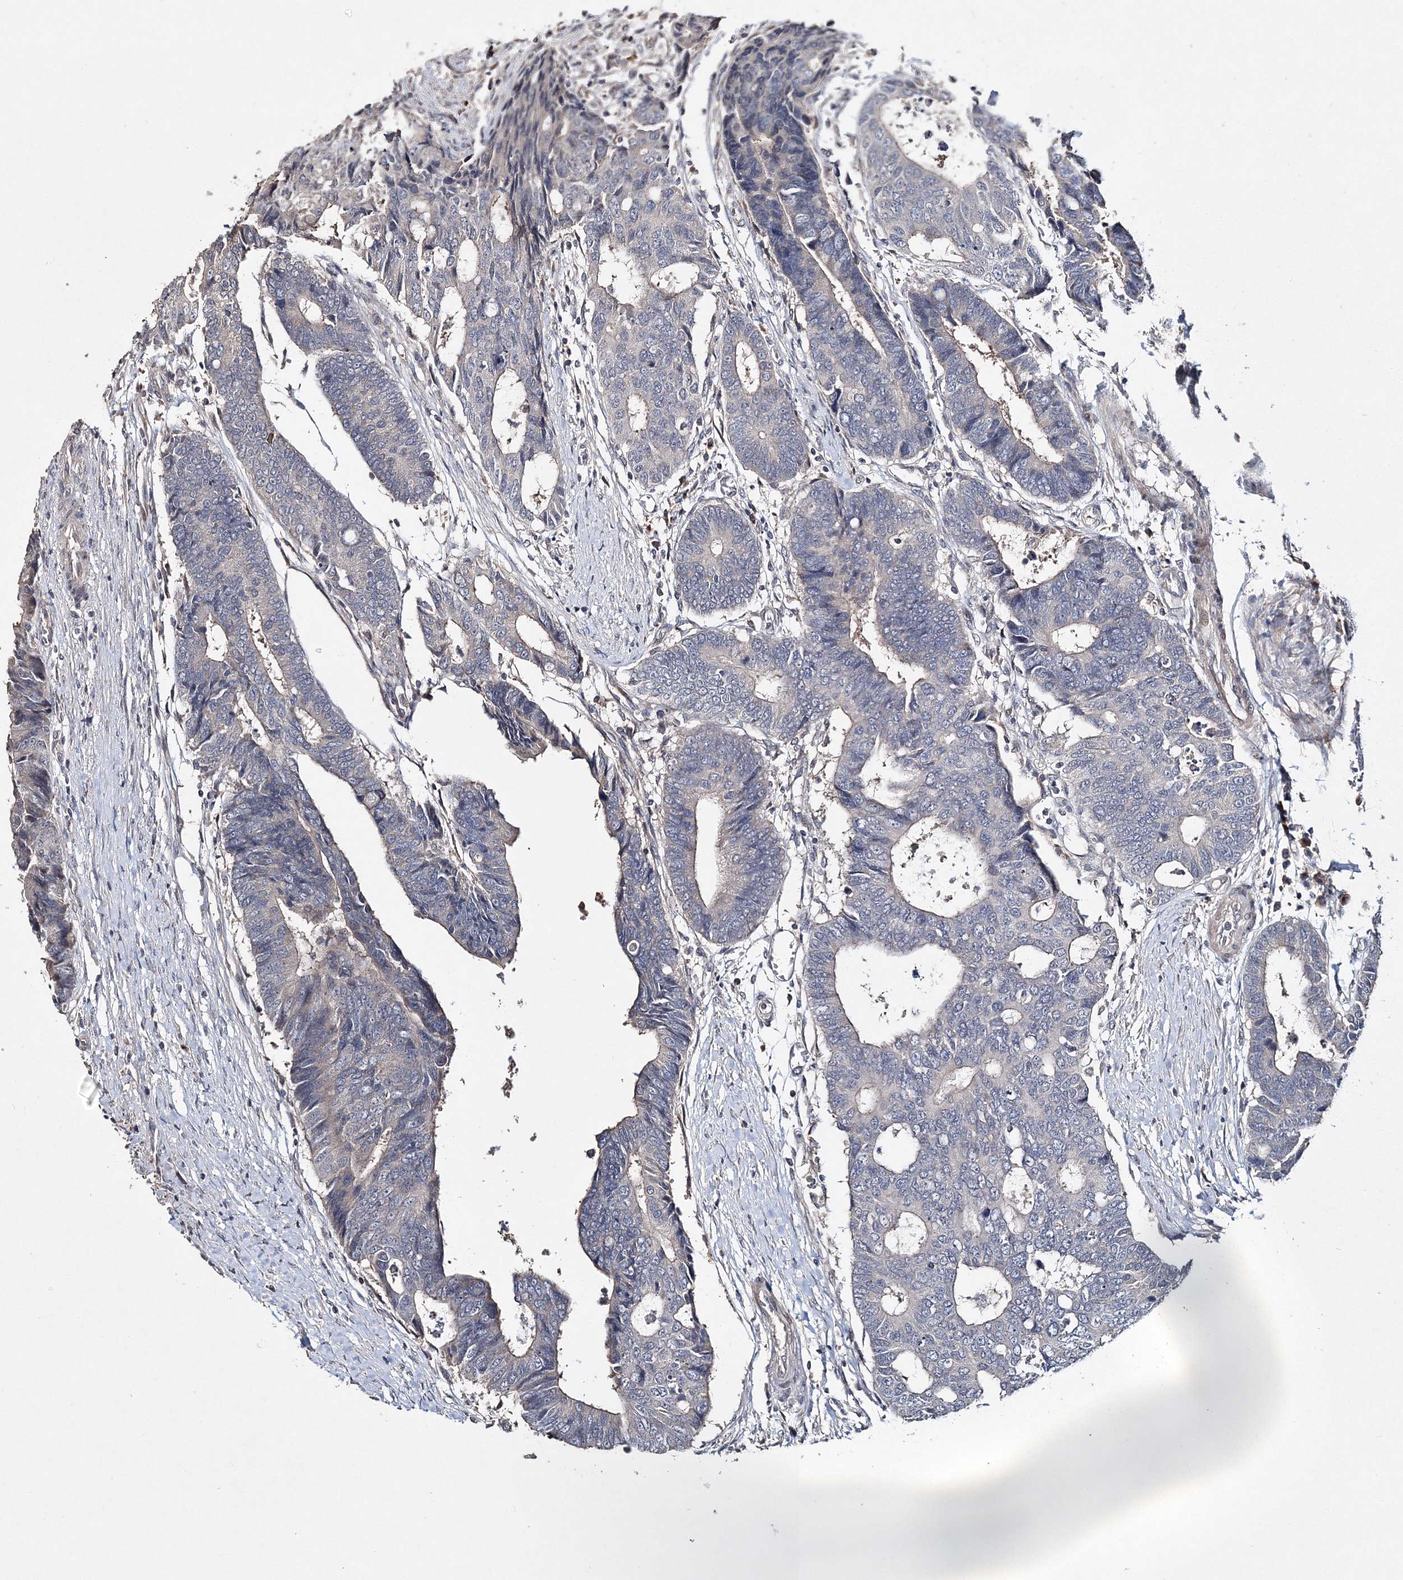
{"staining": {"intensity": "negative", "quantity": "none", "location": "none"}, "tissue": "colorectal cancer", "cell_type": "Tumor cells", "image_type": "cancer", "snomed": [{"axis": "morphology", "description": "Adenocarcinoma, NOS"}, {"axis": "topography", "description": "Rectum"}], "caption": "The immunohistochemistry image has no significant positivity in tumor cells of adenocarcinoma (colorectal) tissue.", "gene": "GJB5", "patient": {"sex": "male", "age": 84}}